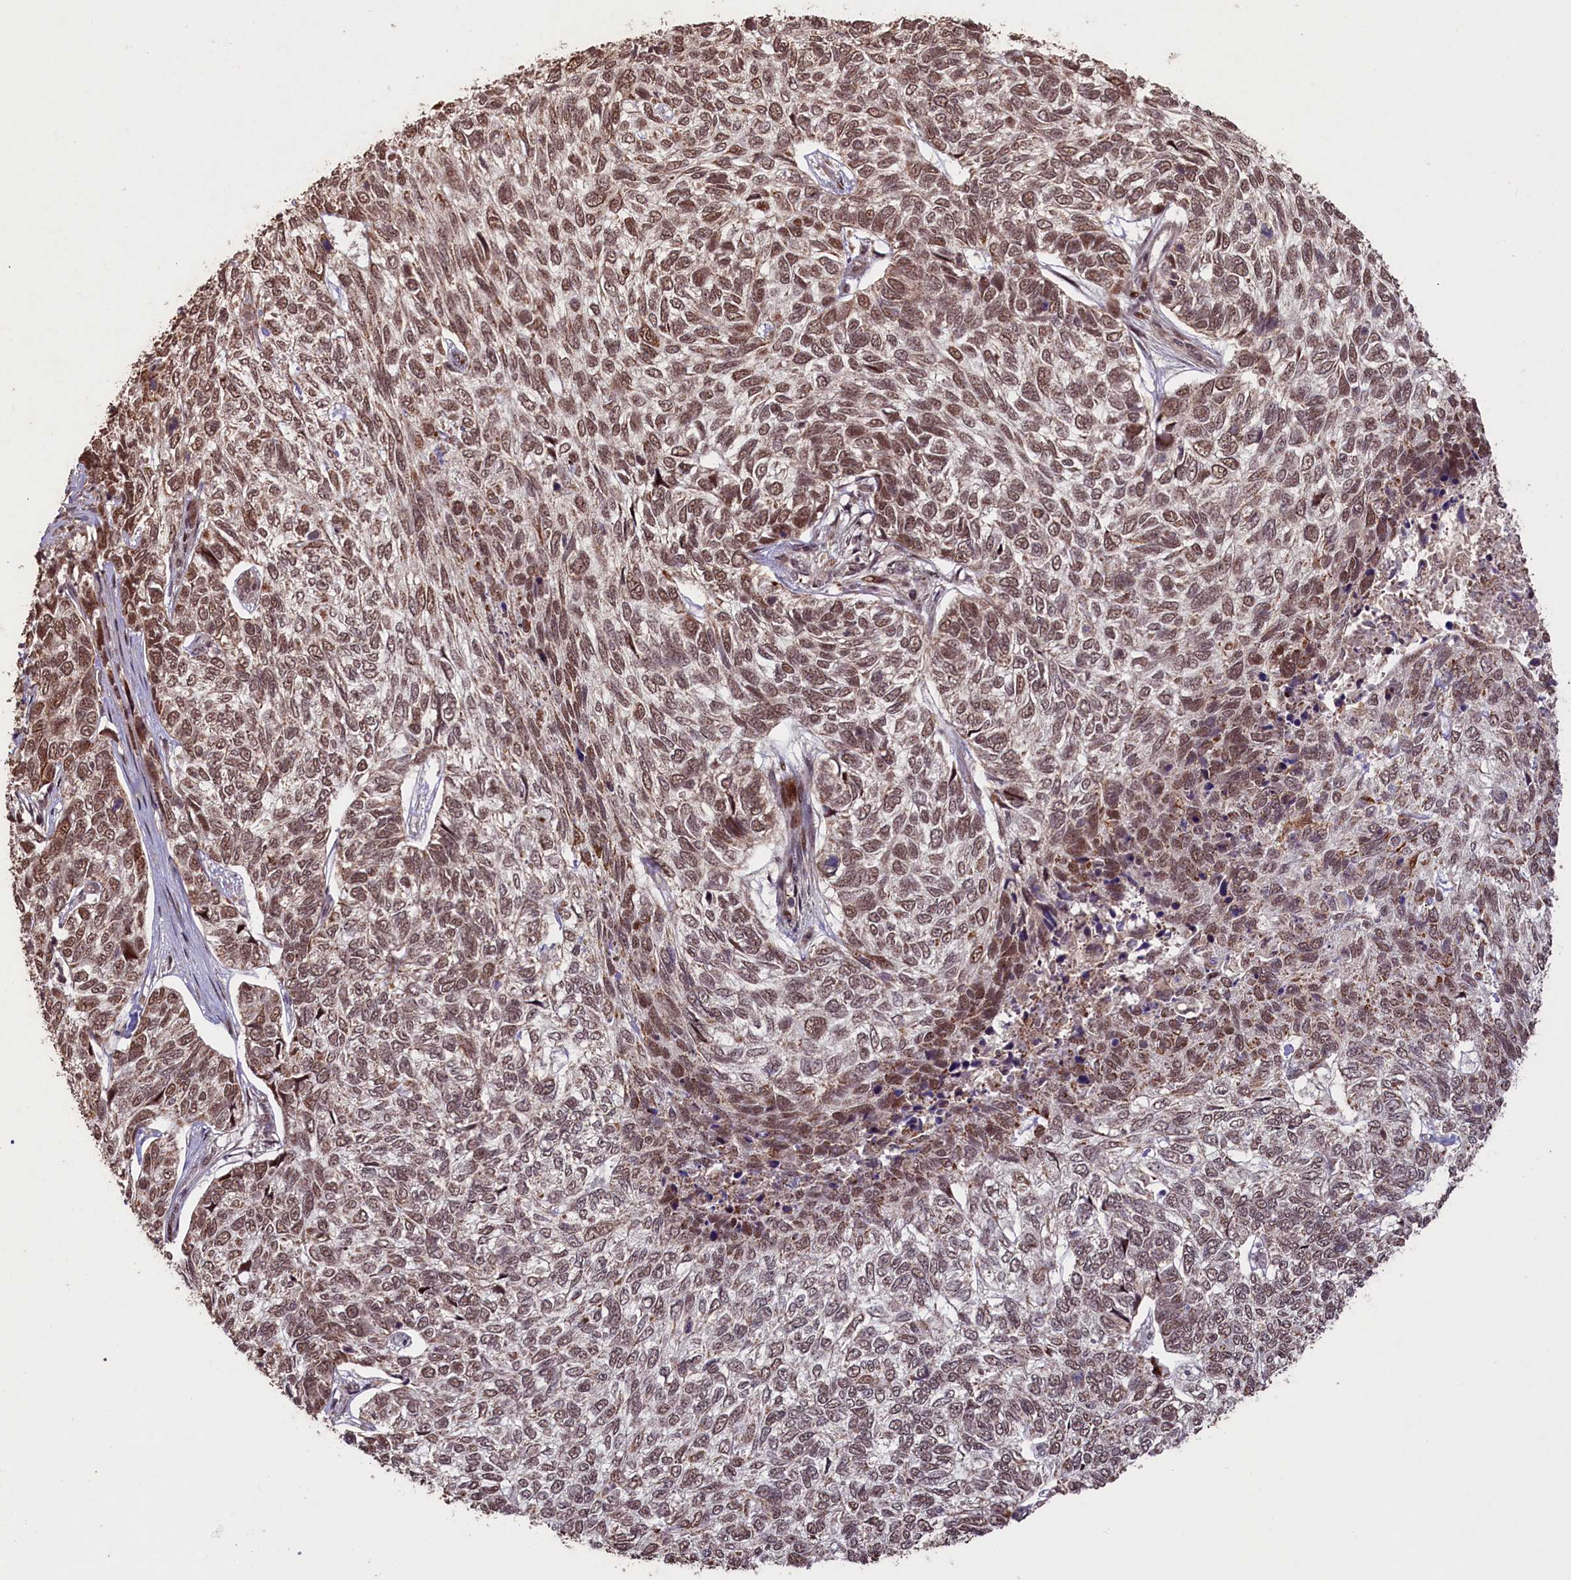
{"staining": {"intensity": "moderate", "quantity": ">75%", "location": "nuclear"}, "tissue": "skin cancer", "cell_type": "Tumor cells", "image_type": "cancer", "snomed": [{"axis": "morphology", "description": "Basal cell carcinoma"}, {"axis": "topography", "description": "Skin"}], "caption": "This micrograph demonstrates immunohistochemistry (IHC) staining of skin cancer, with medium moderate nuclear positivity in about >75% of tumor cells.", "gene": "SHPRH", "patient": {"sex": "female", "age": 65}}